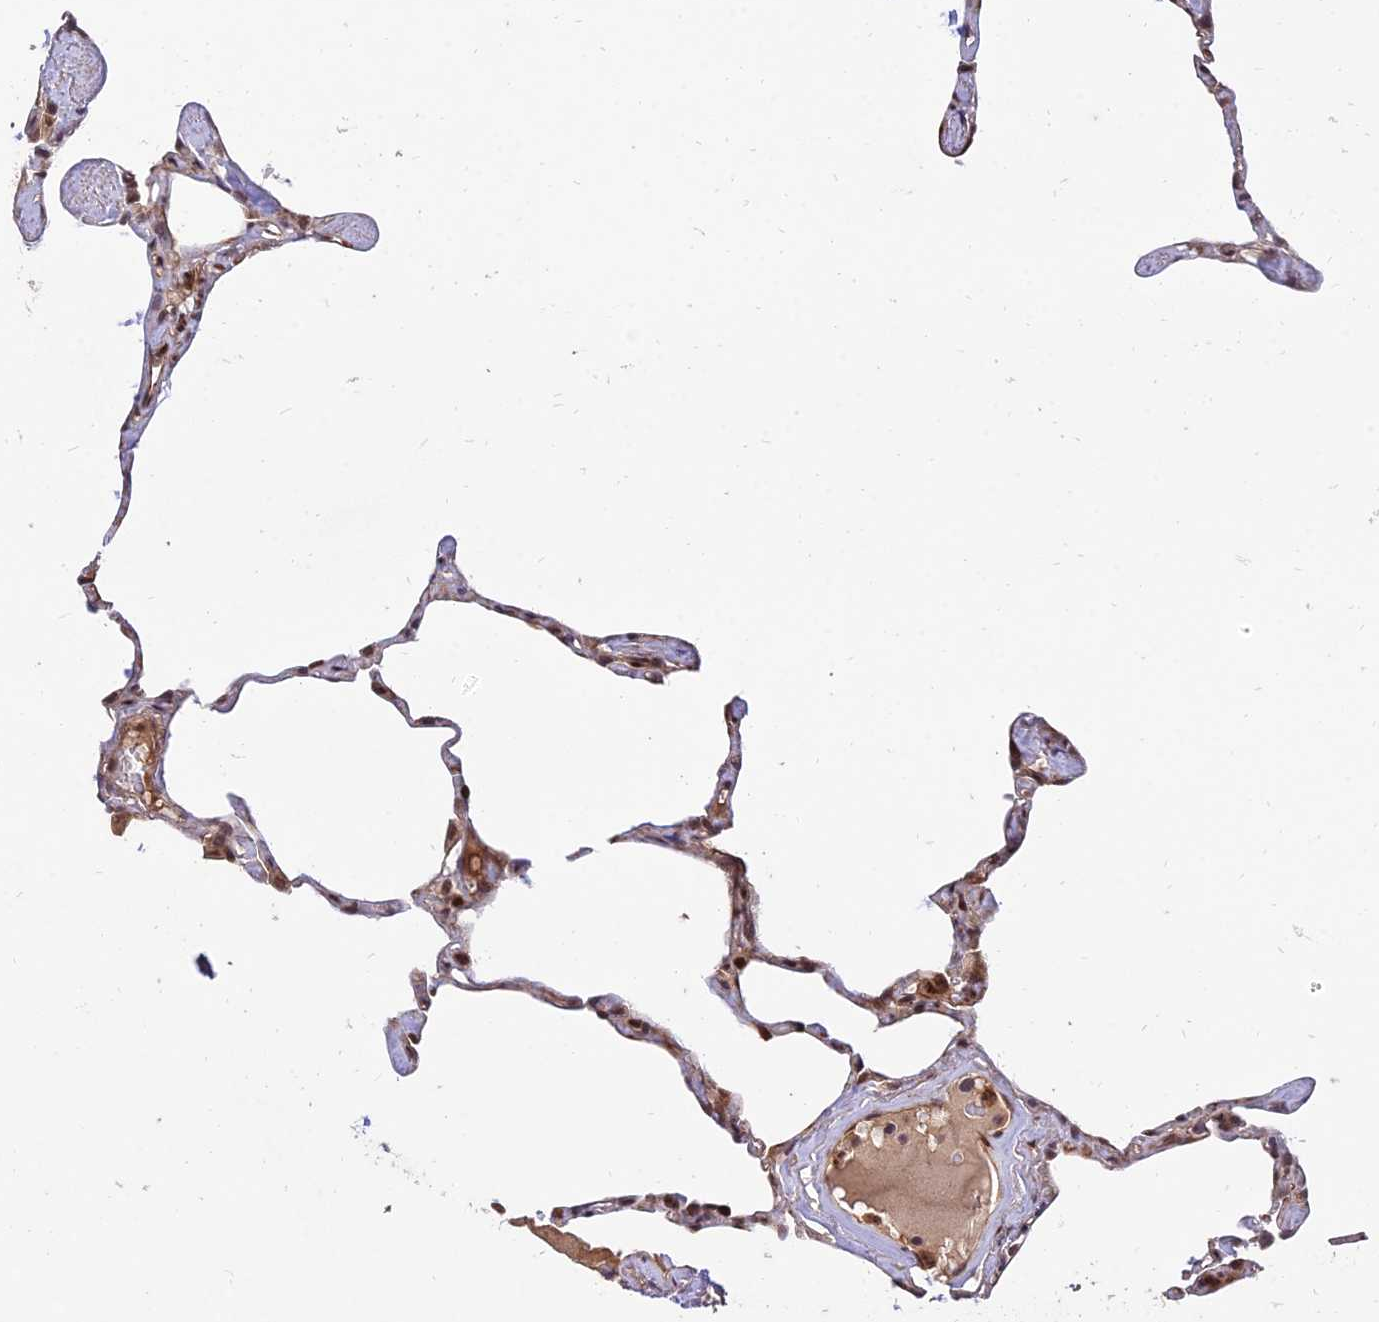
{"staining": {"intensity": "moderate", "quantity": "25%-75%", "location": "cytoplasmic/membranous,nuclear"}, "tissue": "lung", "cell_type": "Alveolar cells", "image_type": "normal", "snomed": [{"axis": "morphology", "description": "Normal tissue, NOS"}, {"axis": "topography", "description": "Lung"}], "caption": "Lung stained with a brown dye shows moderate cytoplasmic/membranous,nuclear positive expression in about 25%-75% of alveolar cells.", "gene": "ZNF85", "patient": {"sex": "male", "age": 65}}